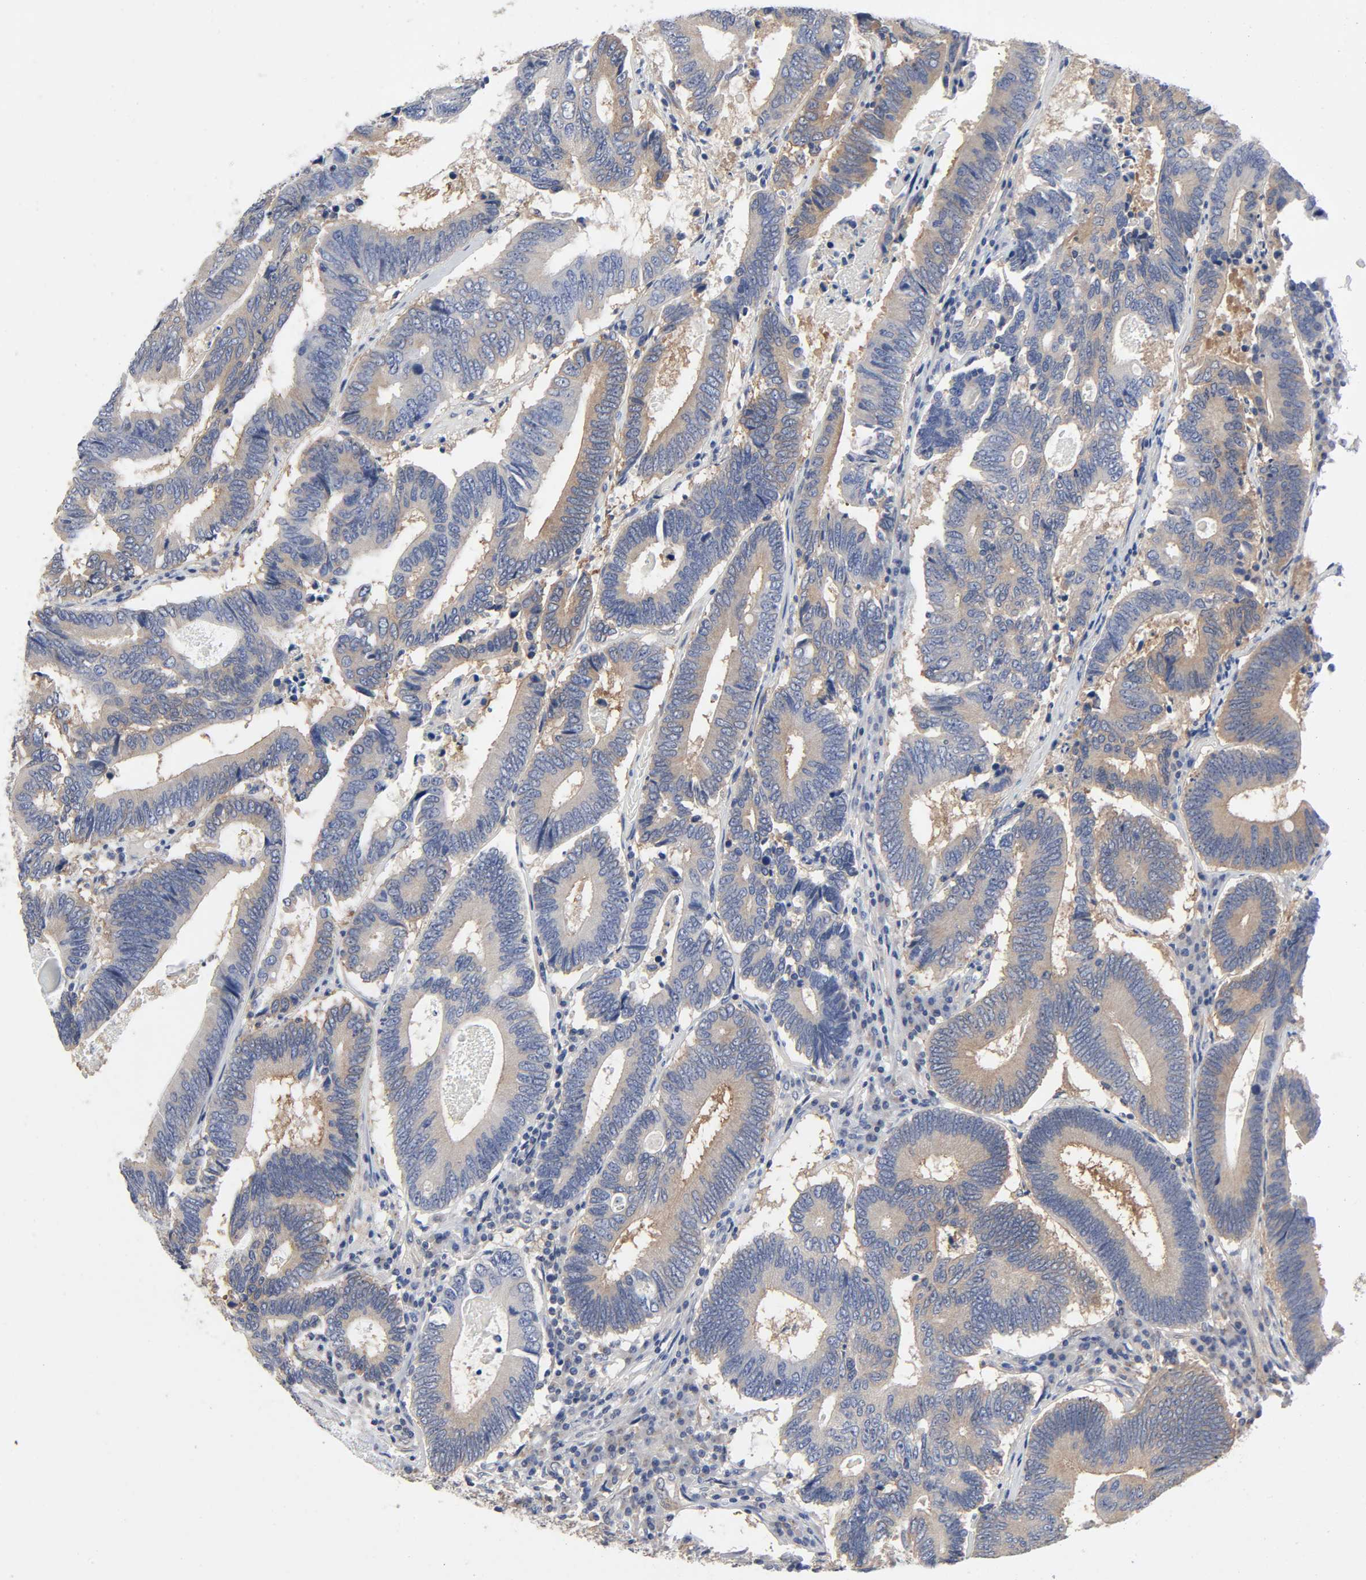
{"staining": {"intensity": "moderate", "quantity": ">75%", "location": "cytoplasmic/membranous"}, "tissue": "colorectal cancer", "cell_type": "Tumor cells", "image_type": "cancer", "snomed": [{"axis": "morphology", "description": "Adenocarcinoma, NOS"}, {"axis": "topography", "description": "Colon"}], "caption": "Moderate cytoplasmic/membranous staining for a protein is appreciated in about >75% of tumor cells of adenocarcinoma (colorectal) using immunohistochemistry (IHC).", "gene": "DYNLT3", "patient": {"sex": "female", "age": 78}}